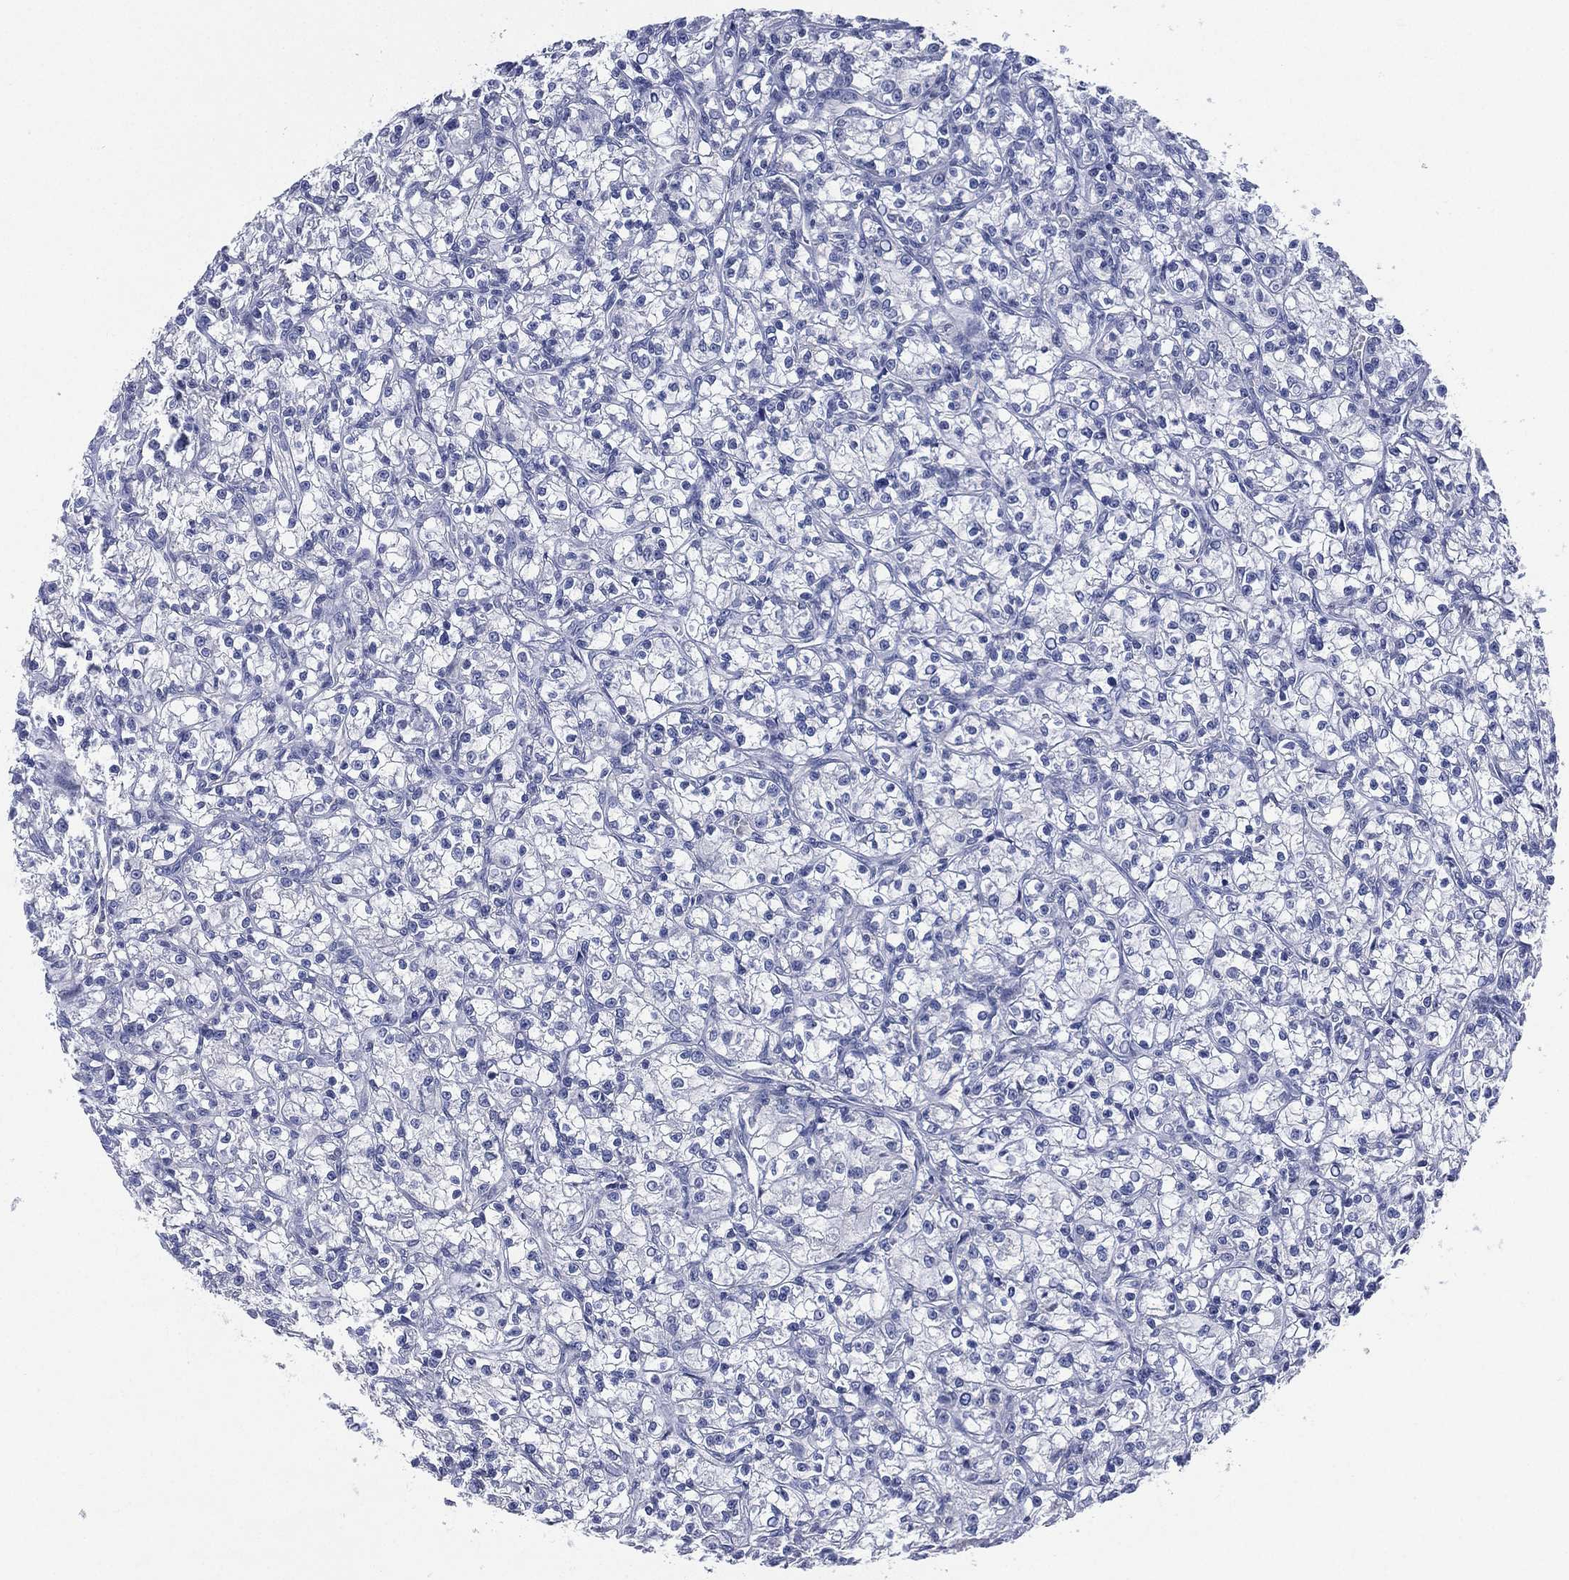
{"staining": {"intensity": "negative", "quantity": "none", "location": "none"}, "tissue": "renal cancer", "cell_type": "Tumor cells", "image_type": "cancer", "snomed": [{"axis": "morphology", "description": "Adenocarcinoma, NOS"}, {"axis": "topography", "description": "Kidney"}], "caption": "DAB immunohistochemical staining of renal cancer (adenocarcinoma) exhibits no significant expression in tumor cells.", "gene": "KRT35", "patient": {"sex": "female", "age": 59}}